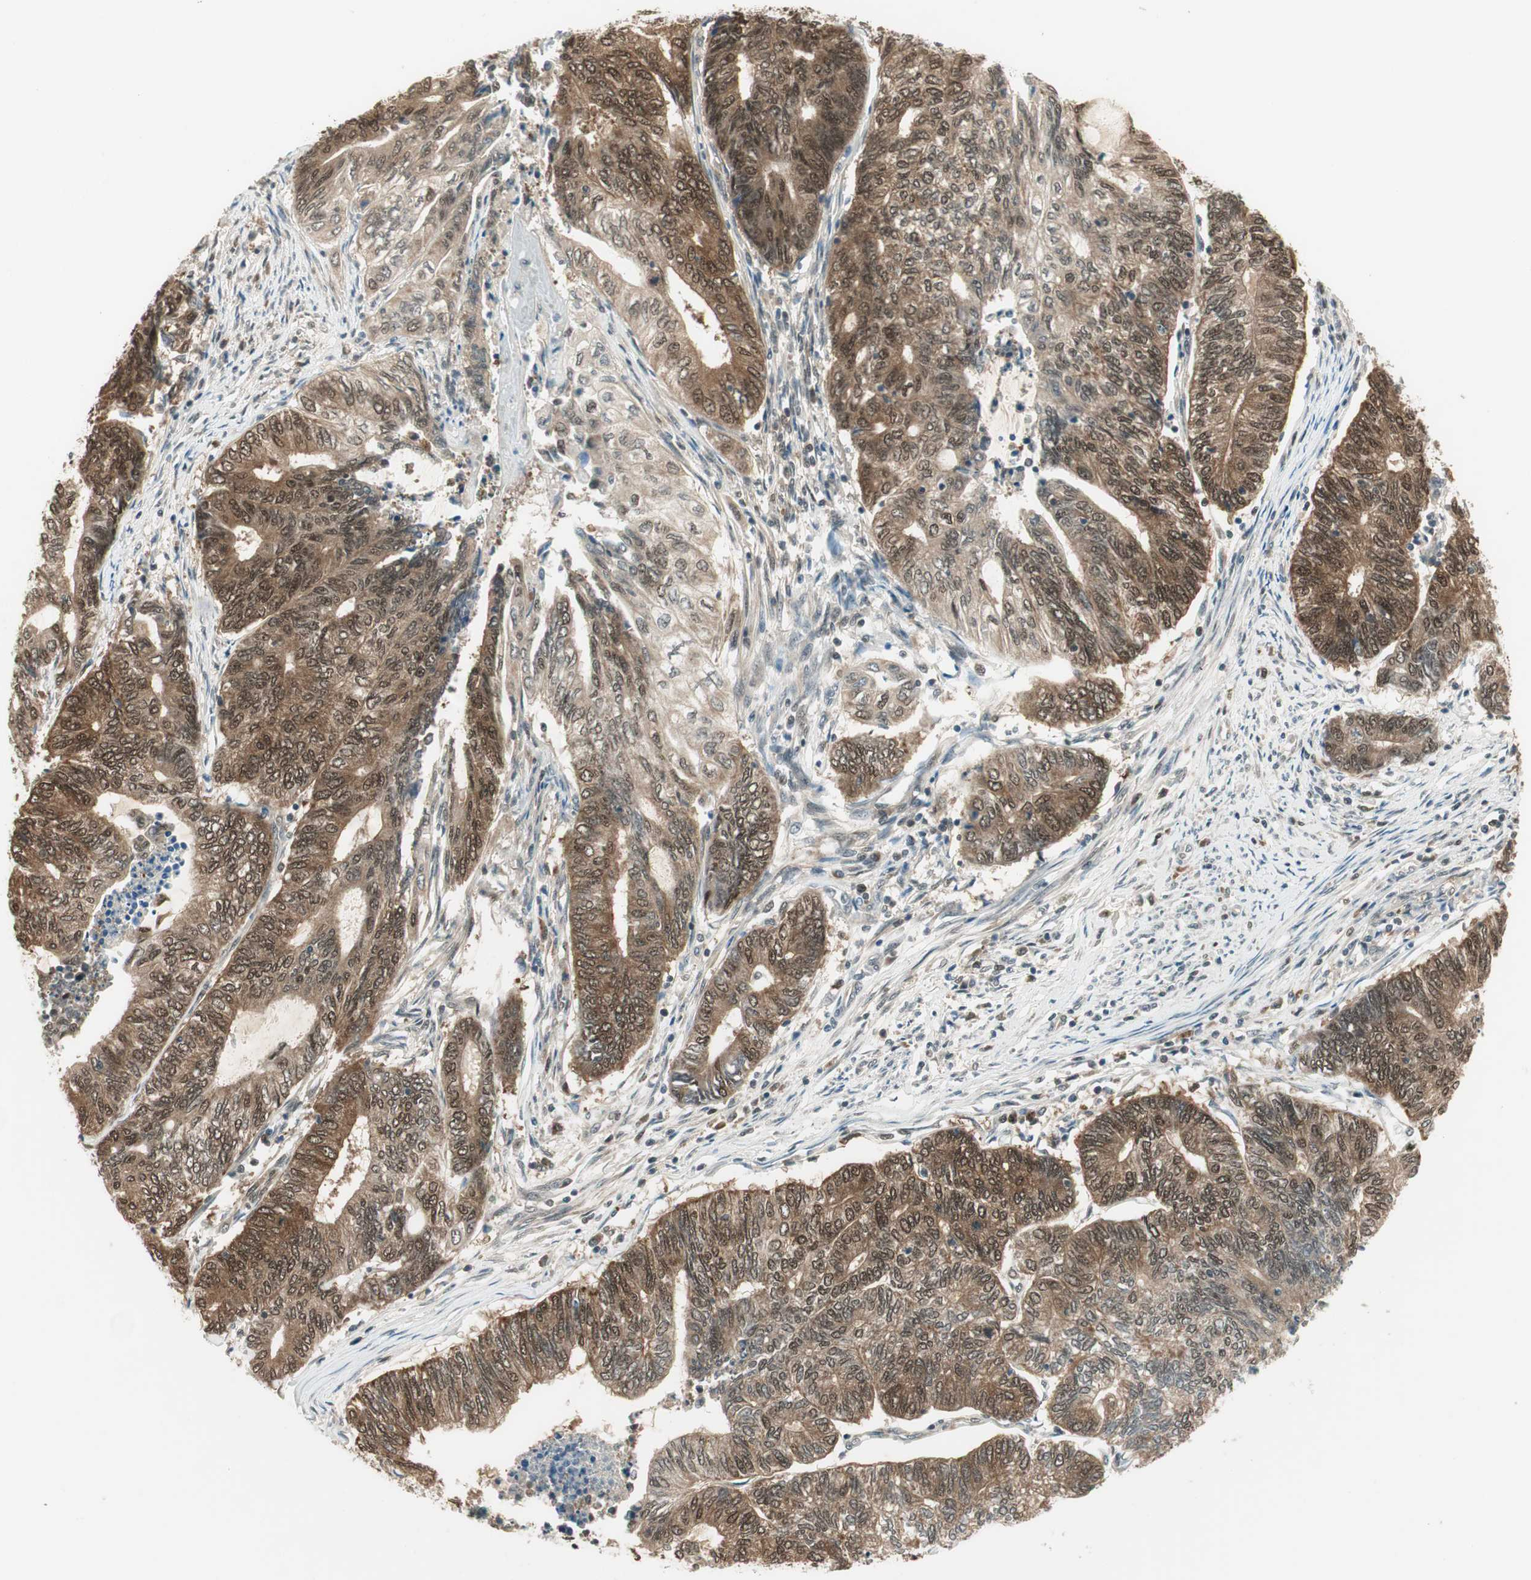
{"staining": {"intensity": "weak", "quantity": ">75%", "location": "cytoplasmic/membranous"}, "tissue": "endometrial cancer", "cell_type": "Tumor cells", "image_type": "cancer", "snomed": [{"axis": "morphology", "description": "Adenocarcinoma, NOS"}, {"axis": "topography", "description": "Uterus"}, {"axis": "topography", "description": "Endometrium"}], "caption": "A brown stain shows weak cytoplasmic/membranous expression of a protein in human endometrial adenocarcinoma tumor cells.", "gene": "IPO5", "patient": {"sex": "female", "age": 70}}